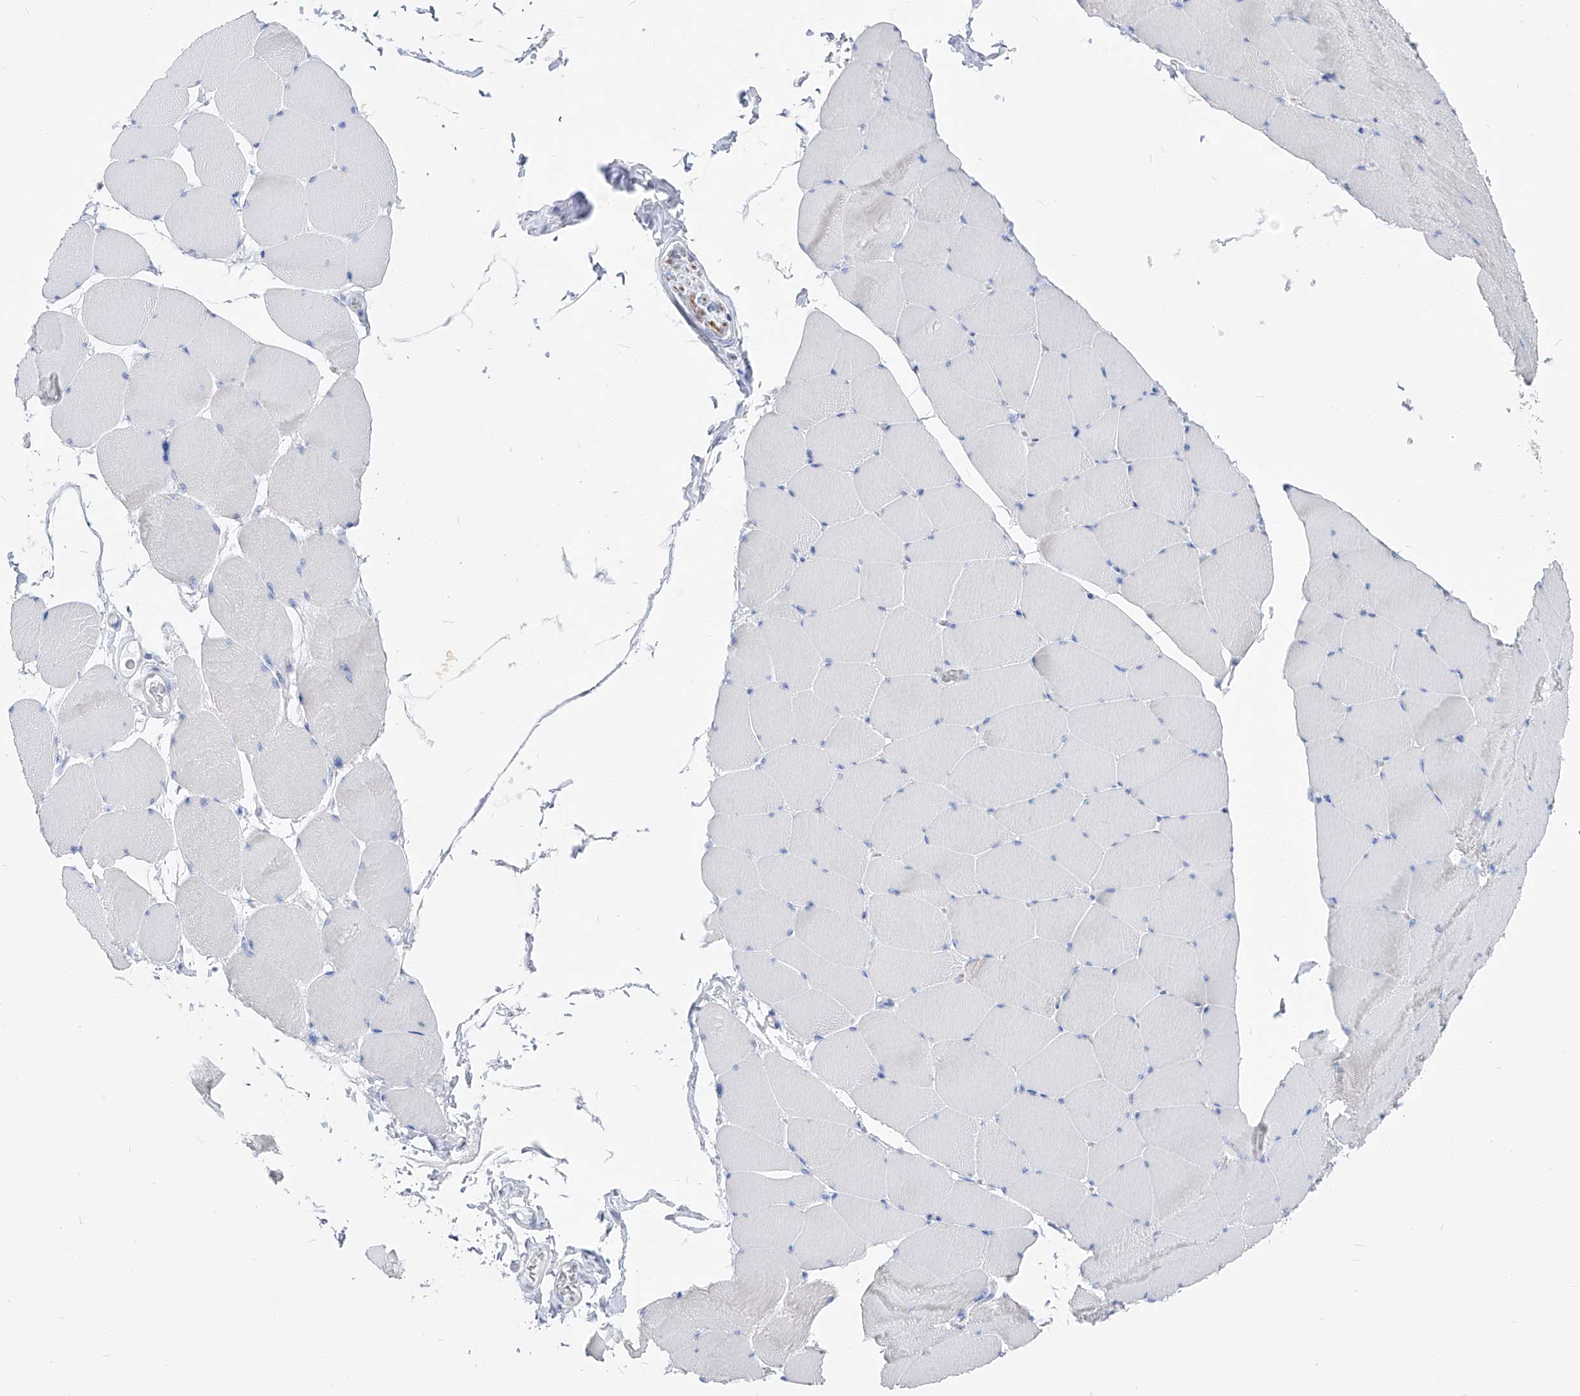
{"staining": {"intensity": "negative", "quantity": "none", "location": "none"}, "tissue": "skeletal muscle", "cell_type": "Myocytes", "image_type": "normal", "snomed": [{"axis": "morphology", "description": "Normal tissue, NOS"}, {"axis": "topography", "description": "Skeletal muscle"}], "caption": "Myocytes show no significant protein expression in unremarkable skeletal muscle. Nuclei are stained in blue.", "gene": "UFL1", "patient": {"sex": "male", "age": 62}}